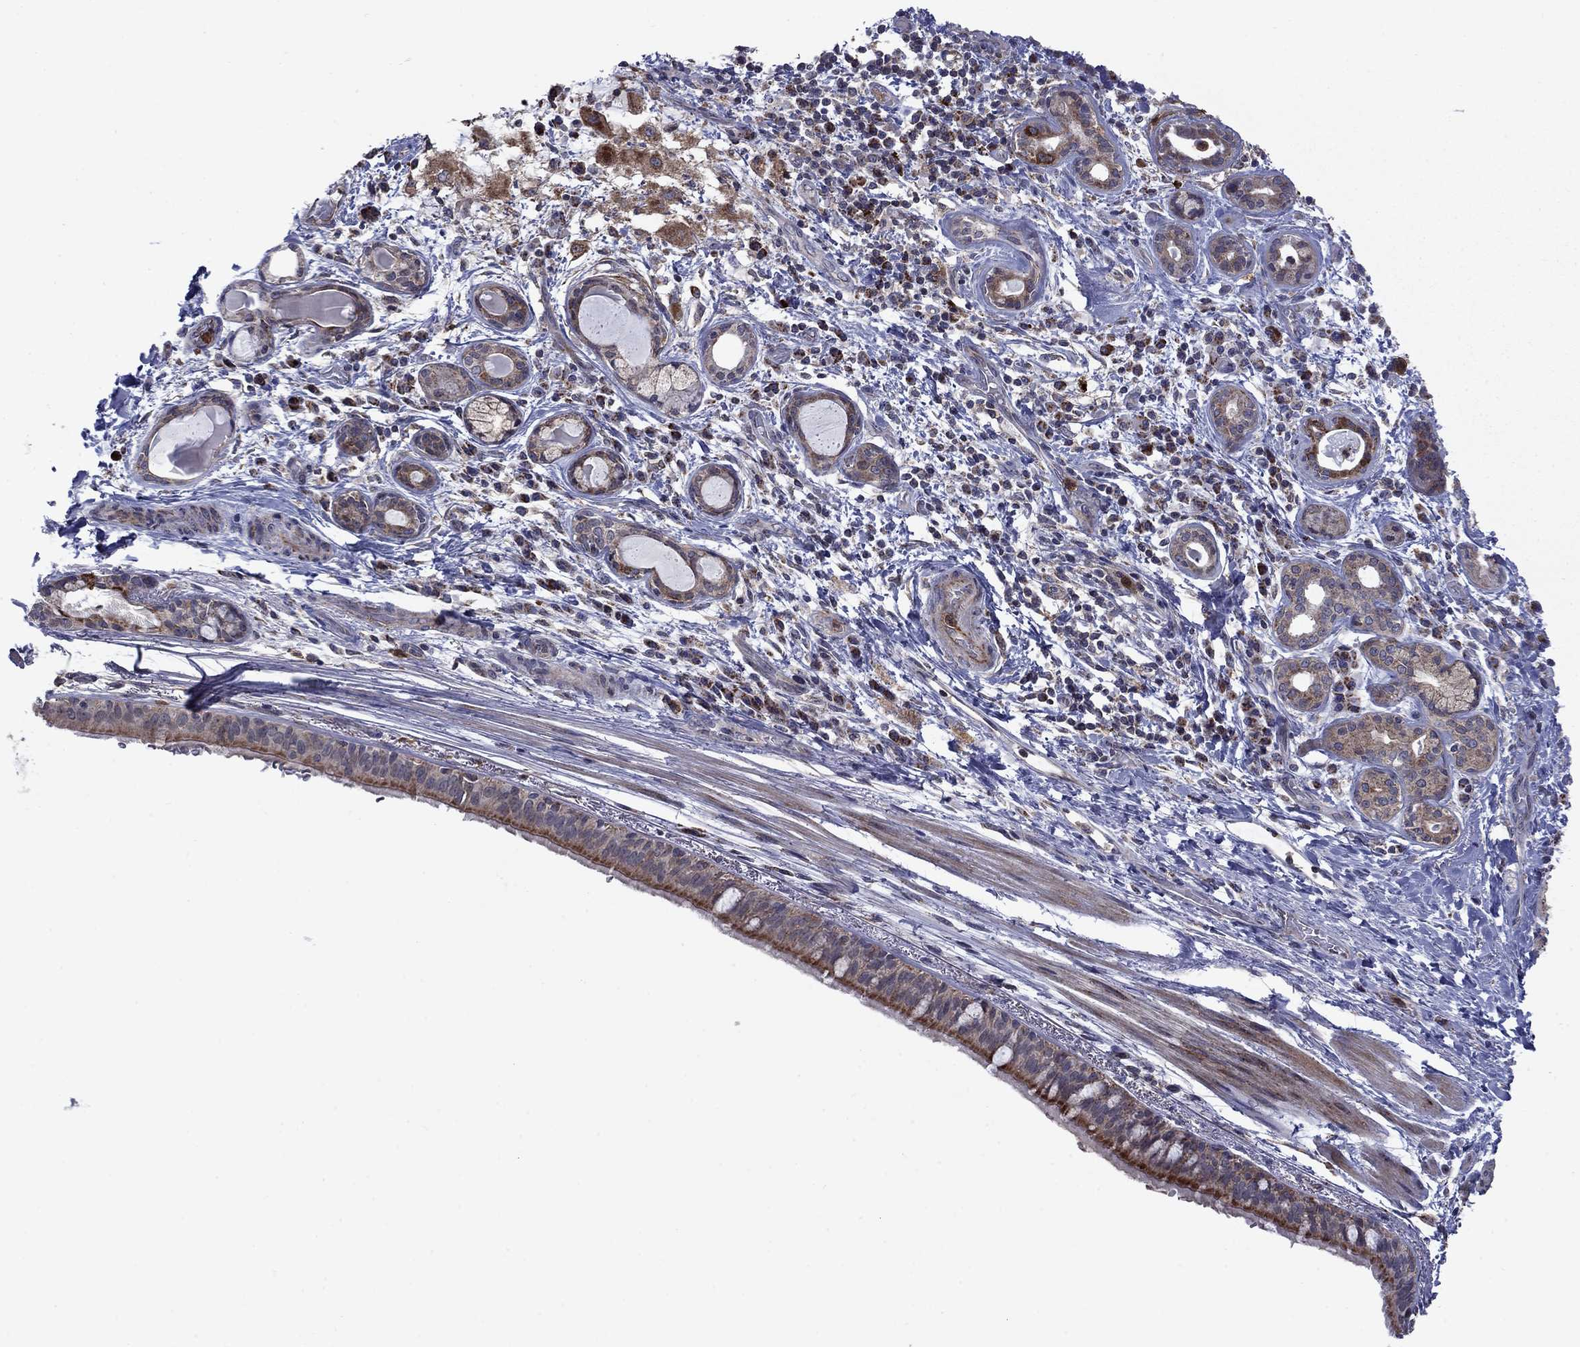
{"staining": {"intensity": "moderate", "quantity": "<25%", "location": "cytoplasmic/membranous"}, "tissue": "bronchus", "cell_type": "Respiratory epithelial cells", "image_type": "normal", "snomed": [{"axis": "morphology", "description": "Normal tissue, NOS"}, {"axis": "morphology", "description": "Squamous cell carcinoma, NOS"}, {"axis": "topography", "description": "Bronchus"}, {"axis": "topography", "description": "Lung"}], "caption": "An immunohistochemistry (IHC) photomicrograph of benign tissue is shown. Protein staining in brown shows moderate cytoplasmic/membranous positivity in bronchus within respiratory epithelial cells.", "gene": "DOP1B", "patient": {"sex": "male", "age": 69}}